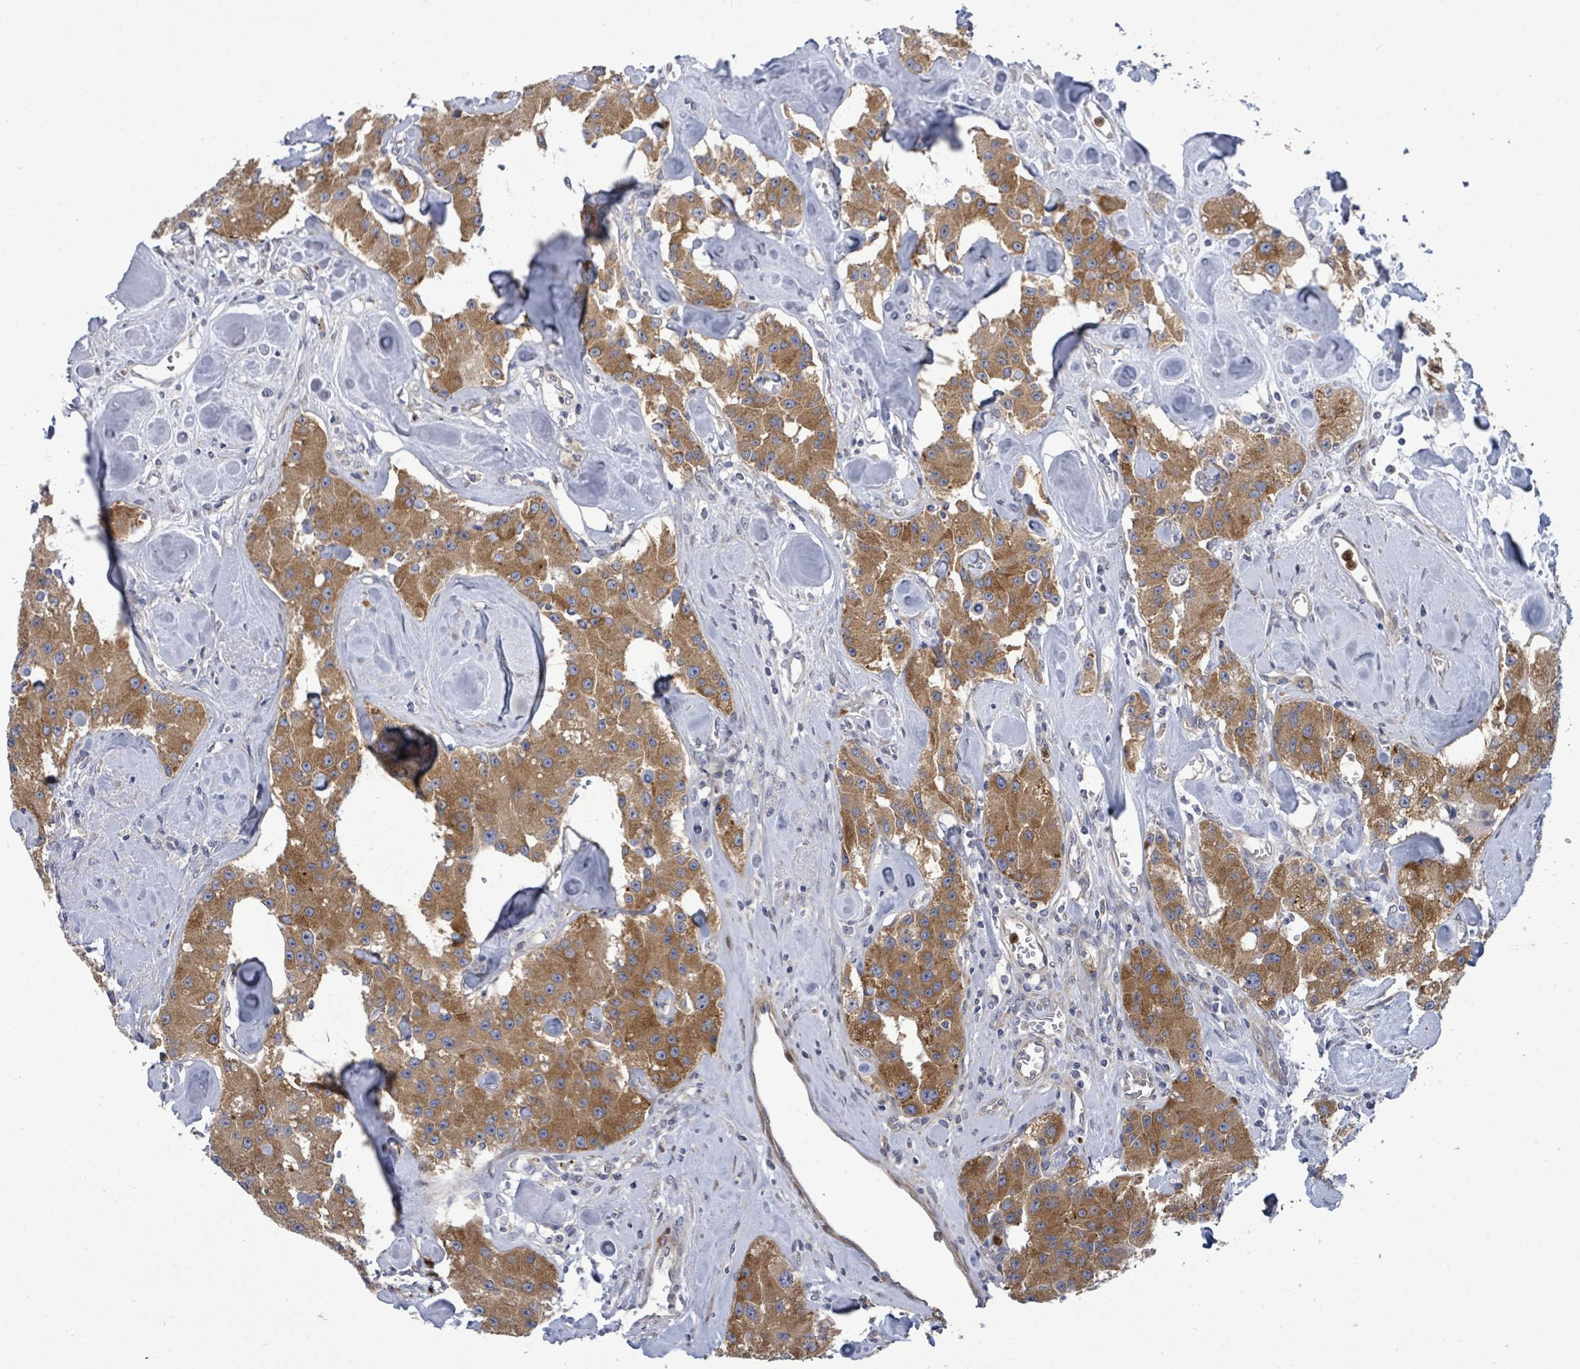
{"staining": {"intensity": "moderate", "quantity": ">75%", "location": "cytoplasmic/membranous"}, "tissue": "carcinoid", "cell_type": "Tumor cells", "image_type": "cancer", "snomed": [{"axis": "morphology", "description": "Carcinoid, malignant, NOS"}, {"axis": "topography", "description": "Pancreas"}], "caption": "An image of carcinoid stained for a protein shows moderate cytoplasmic/membranous brown staining in tumor cells. The protein of interest is shown in brown color, while the nuclei are stained blue.", "gene": "SAR1A", "patient": {"sex": "male", "age": 41}}